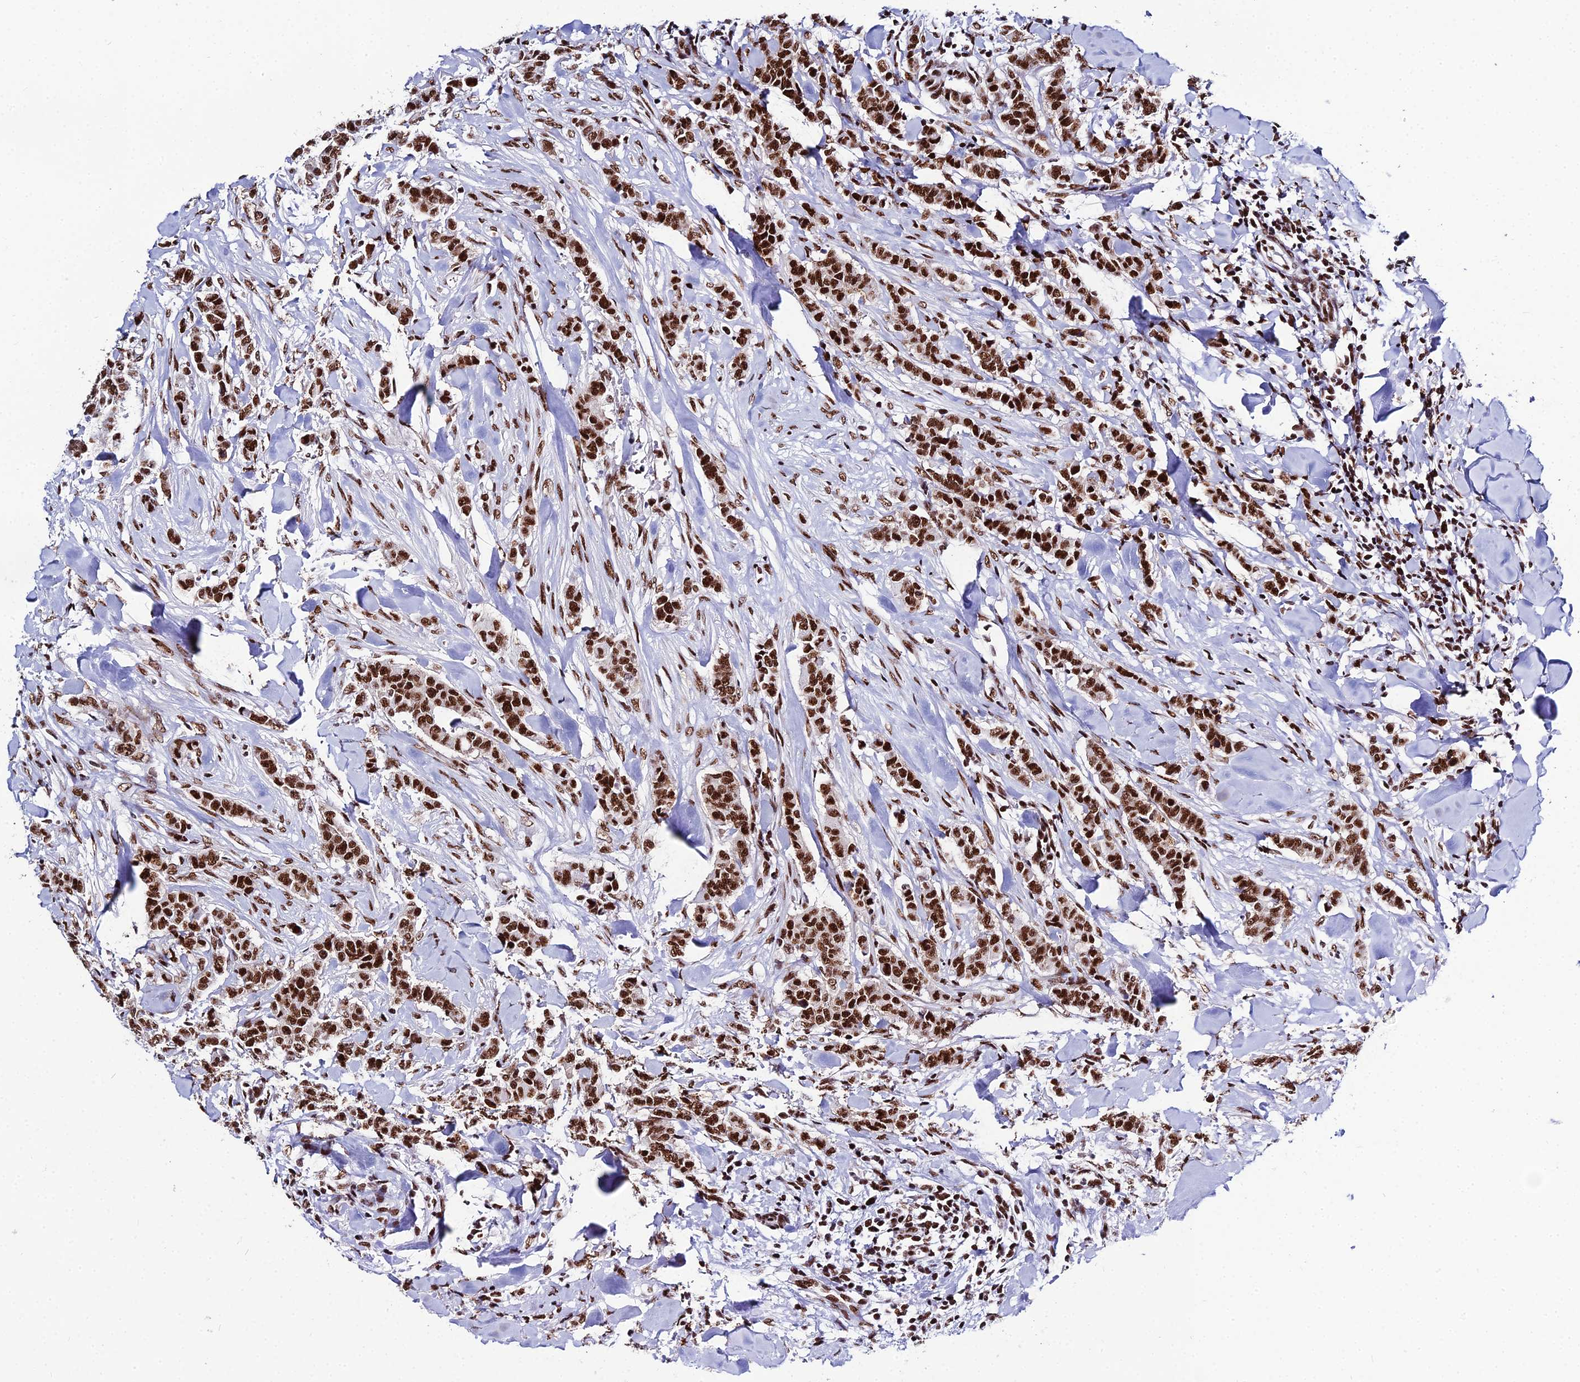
{"staining": {"intensity": "strong", "quantity": ">75%", "location": "nuclear"}, "tissue": "breast cancer", "cell_type": "Tumor cells", "image_type": "cancer", "snomed": [{"axis": "morphology", "description": "Duct carcinoma"}, {"axis": "topography", "description": "Breast"}], "caption": "Immunohistochemical staining of human infiltrating ductal carcinoma (breast) reveals high levels of strong nuclear staining in about >75% of tumor cells.", "gene": "HNRNPH1", "patient": {"sex": "female", "age": 40}}